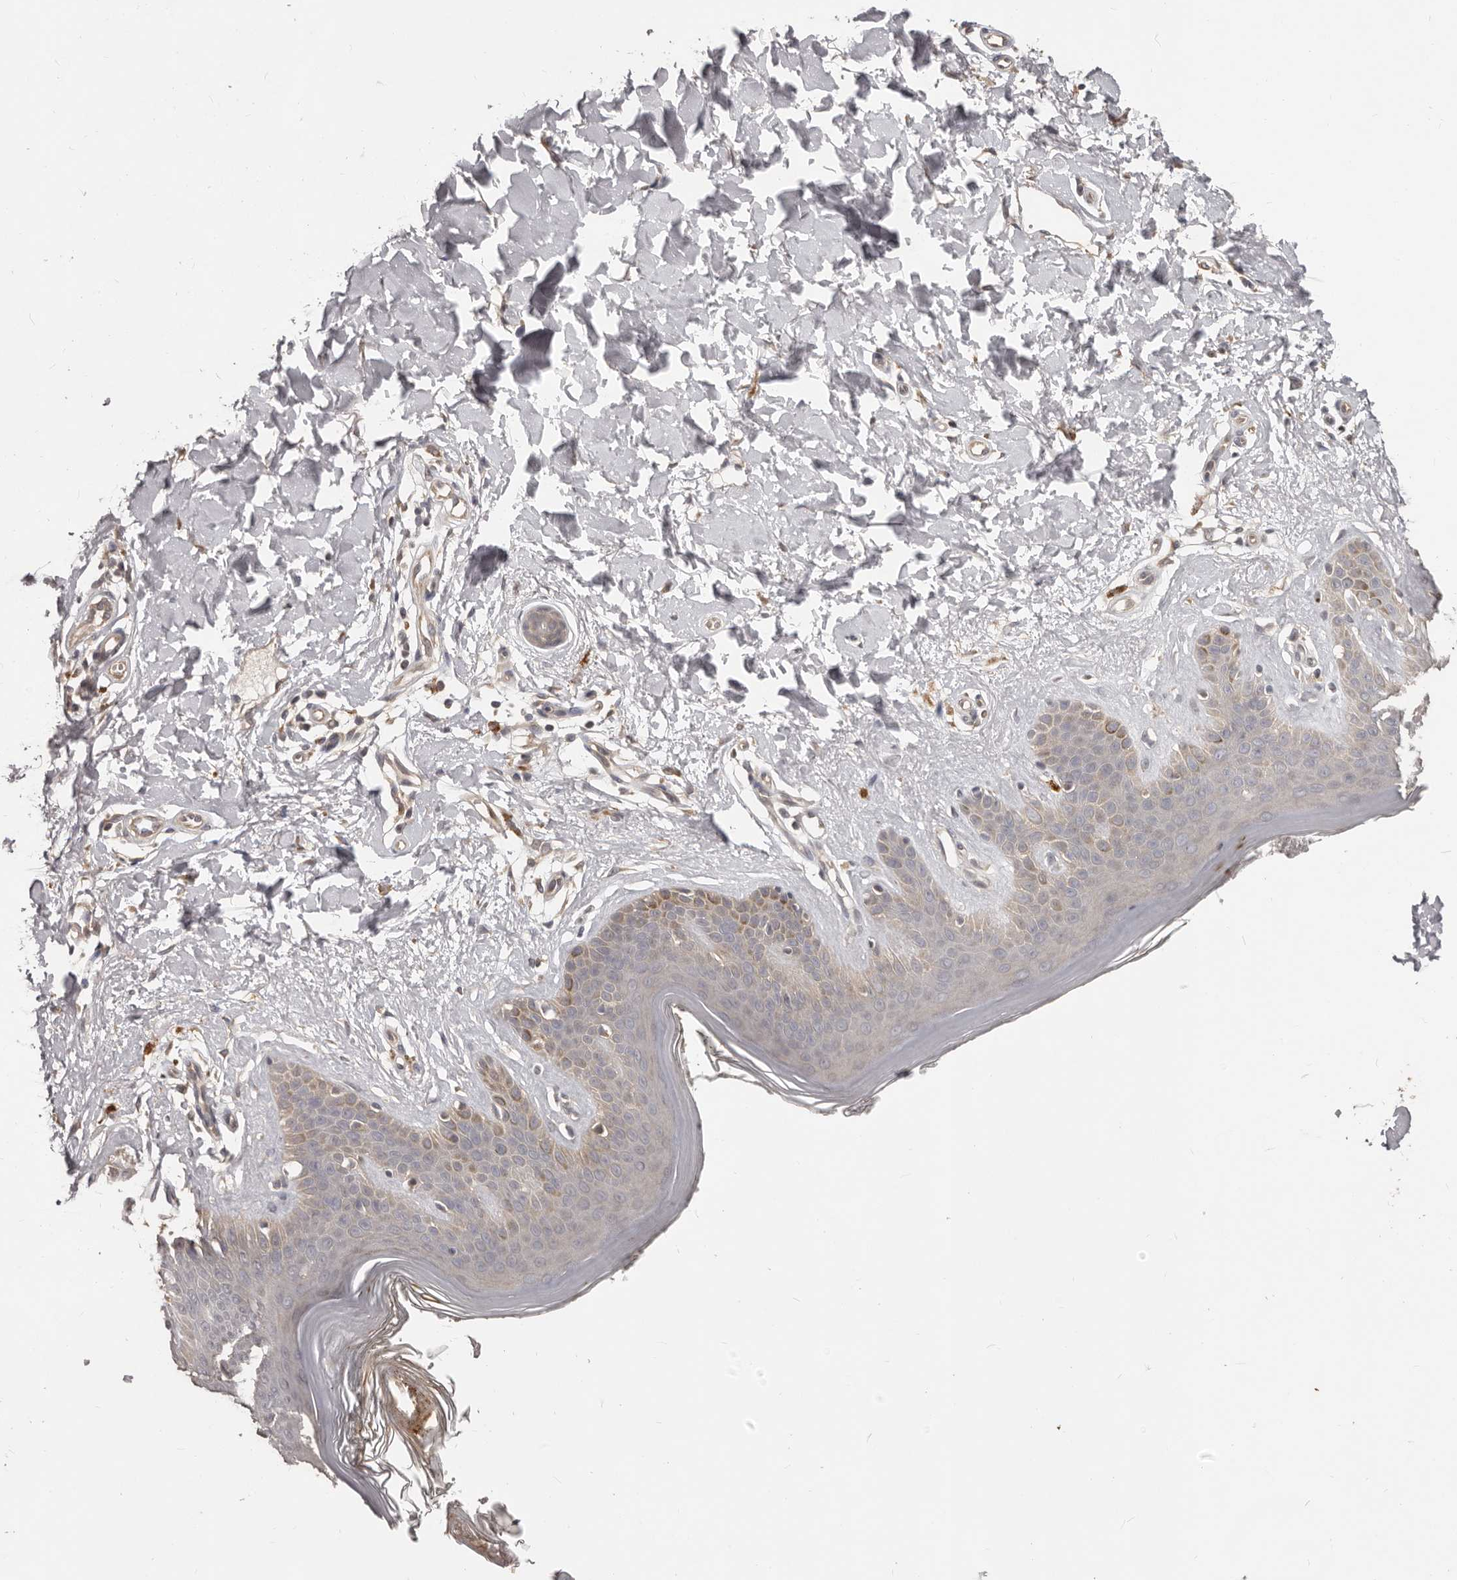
{"staining": {"intensity": "weak", "quantity": ">75%", "location": "cytoplasmic/membranous"}, "tissue": "skin", "cell_type": "Fibroblasts", "image_type": "normal", "snomed": [{"axis": "morphology", "description": "Normal tissue, NOS"}, {"axis": "topography", "description": "Skin"}], "caption": "Skin was stained to show a protein in brown. There is low levels of weak cytoplasmic/membranous expression in about >75% of fibroblasts. (DAB (3,3'-diaminobenzidine) = brown stain, brightfield microscopy at high magnification).", "gene": "MTO1", "patient": {"sex": "female", "age": 64}}